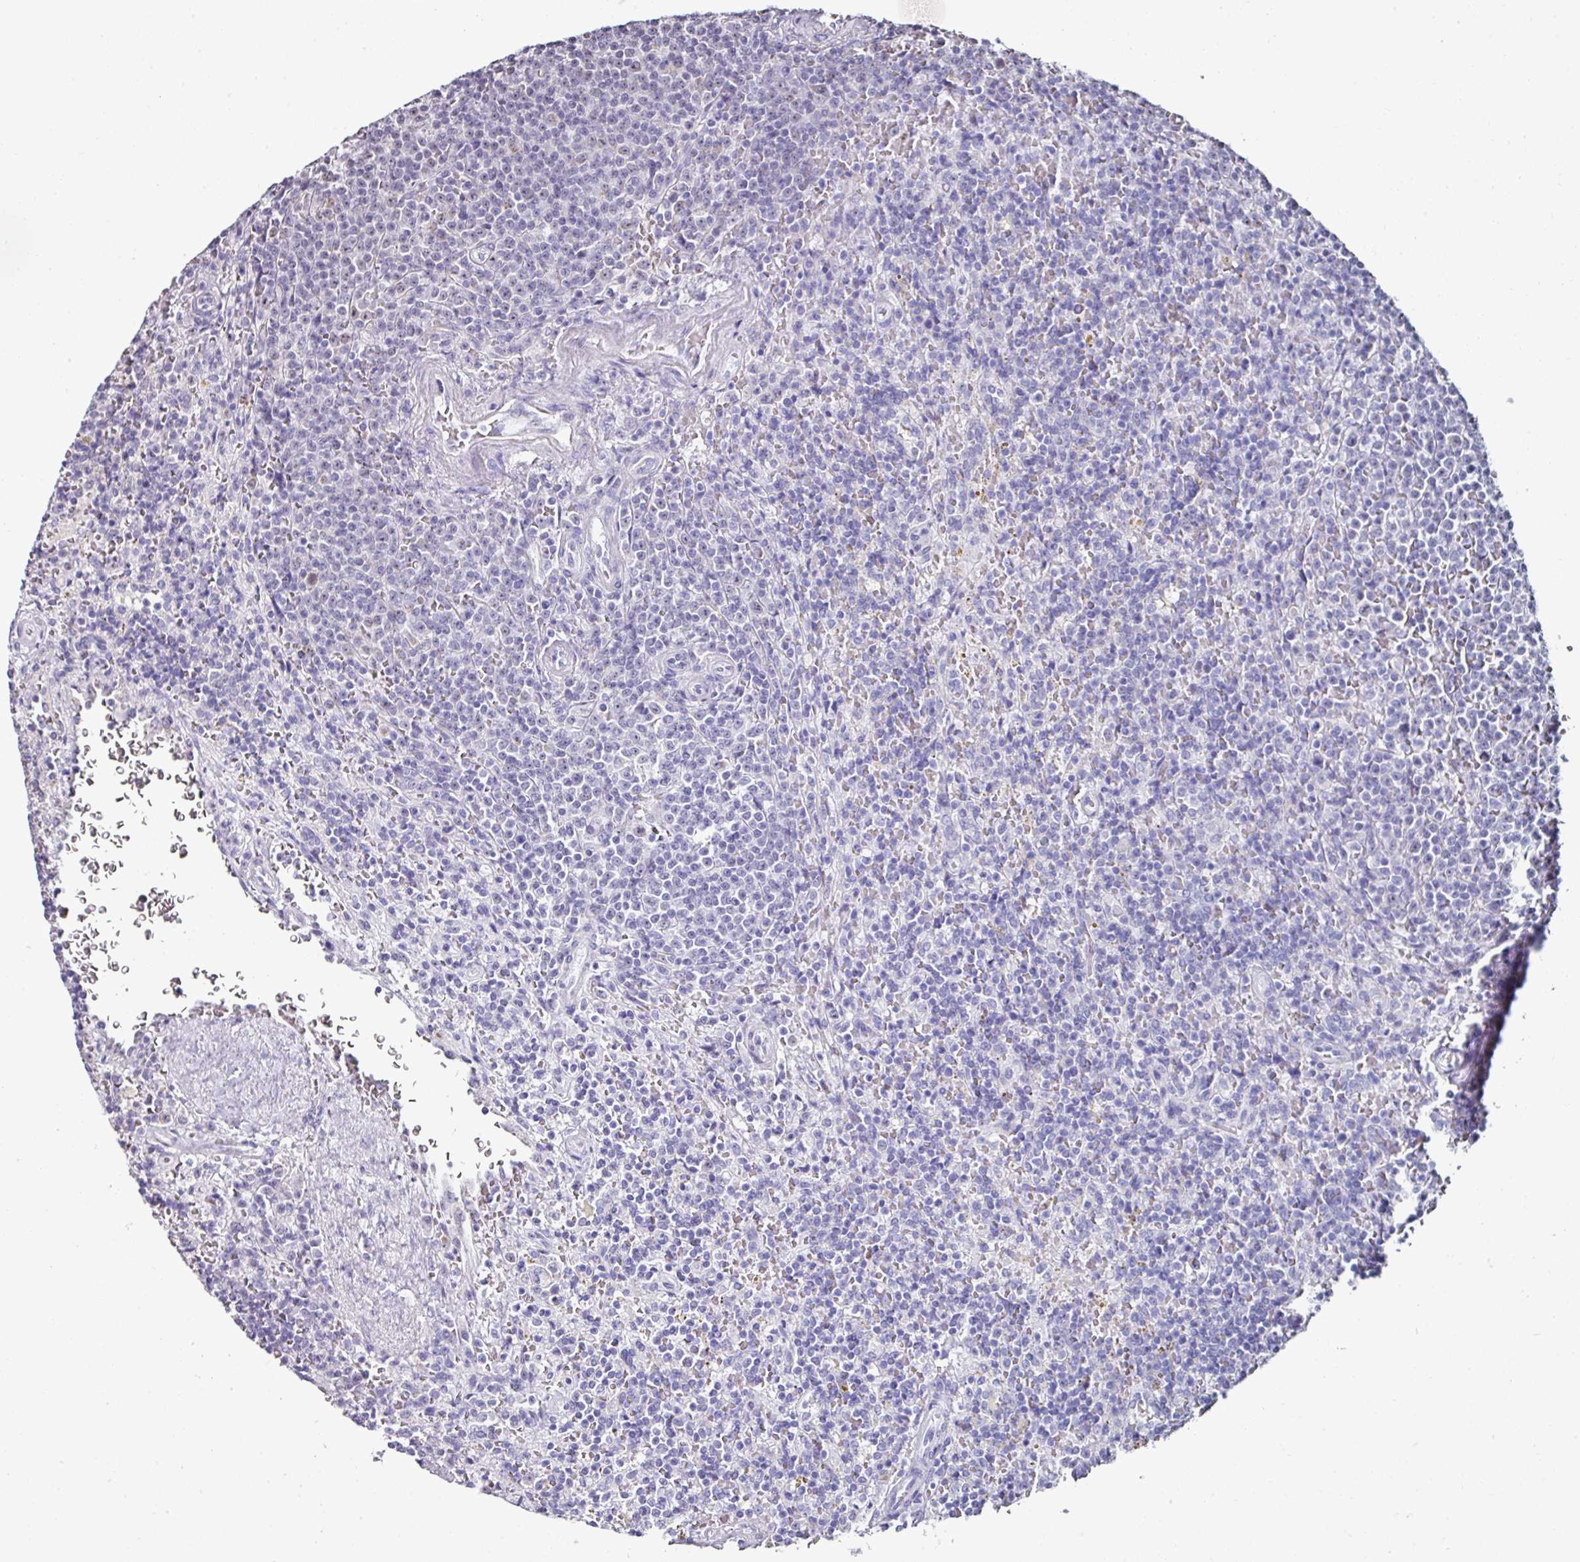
{"staining": {"intensity": "negative", "quantity": "none", "location": "none"}, "tissue": "lymphoma", "cell_type": "Tumor cells", "image_type": "cancer", "snomed": [{"axis": "morphology", "description": "Malignant lymphoma, non-Hodgkin's type, Low grade"}, {"axis": "topography", "description": "Spleen"}], "caption": "Lymphoma stained for a protein using immunohistochemistry (IHC) demonstrates no staining tumor cells.", "gene": "NACC2", "patient": {"sex": "male", "age": 67}}